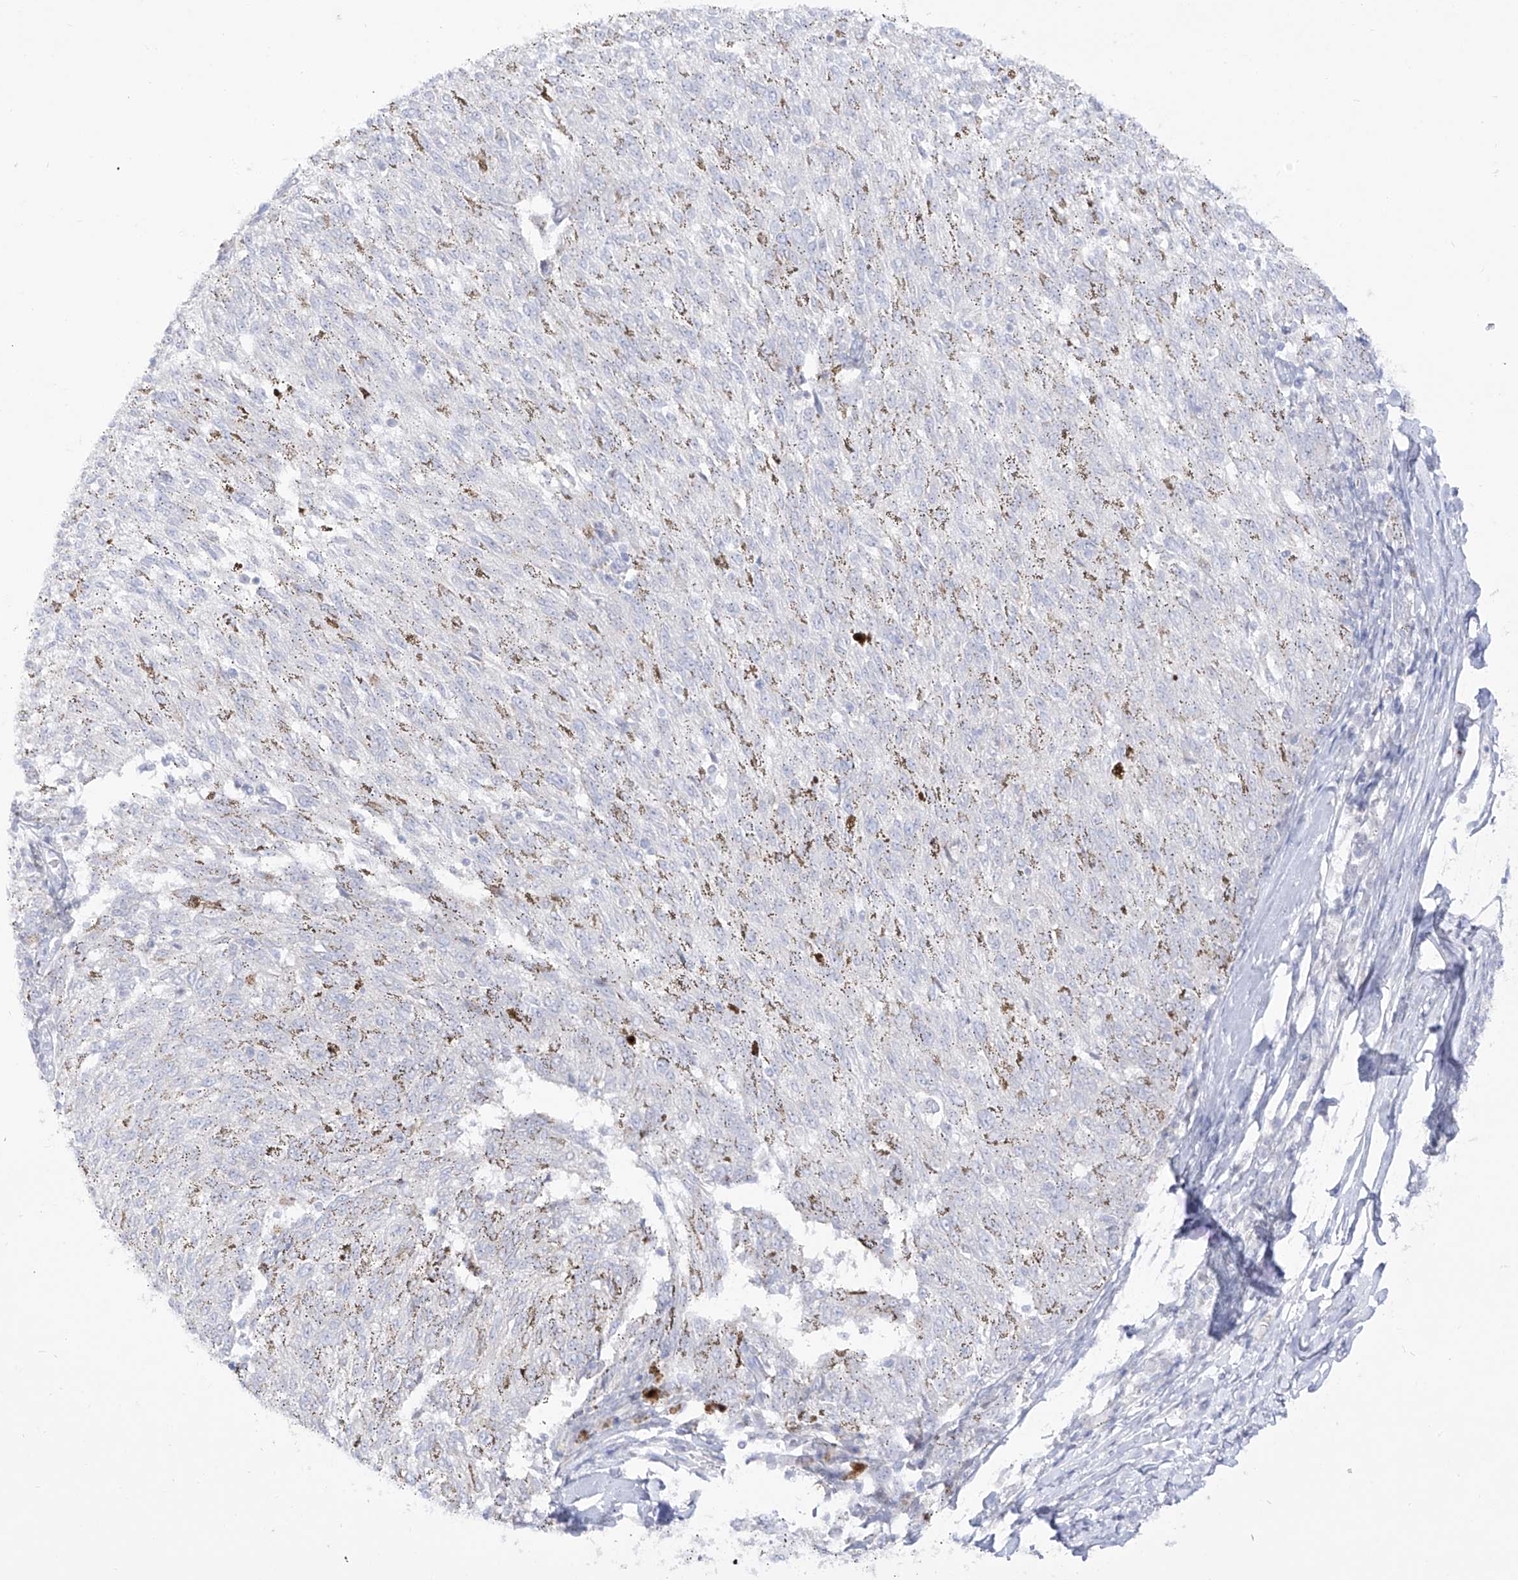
{"staining": {"intensity": "negative", "quantity": "none", "location": "none"}, "tissue": "melanoma", "cell_type": "Tumor cells", "image_type": "cancer", "snomed": [{"axis": "morphology", "description": "Malignant melanoma, NOS"}, {"axis": "topography", "description": "Skin"}], "caption": "Micrograph shows no significant protein expression in tumor cells of melanoma.", "gene": "DMKN", "patient": {"sex": "female", "age": 72}}